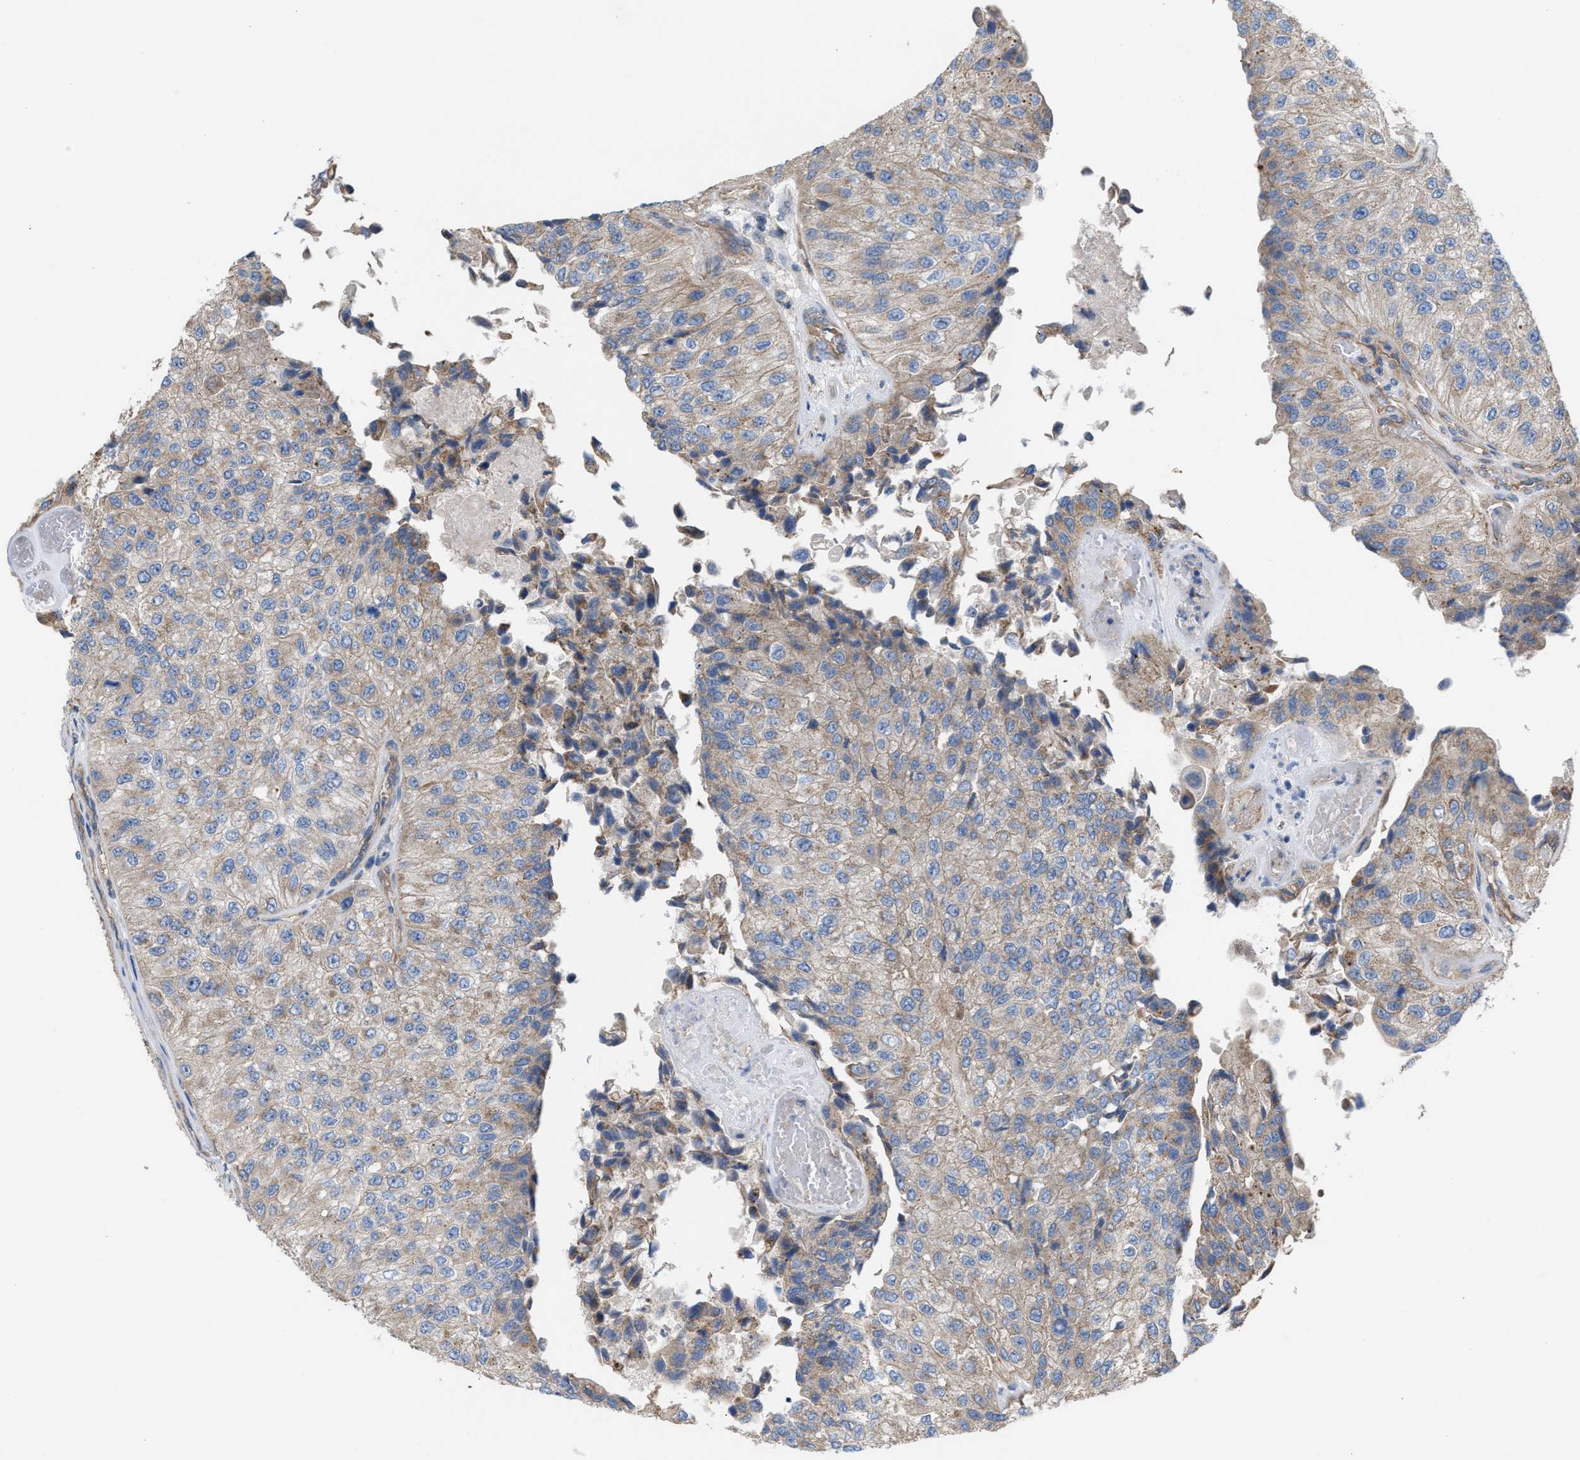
{"staining": {"intensity": "weak", "quantity": "<25%", "location": "cytoplasmic/membranous"}, "tissue": "urothelial cancer", "cell_type": "Tumor cells", "image_type": "cancer", "snomed": [{"axis": "morphology", "description": "Urothelial carcinoma, High grade"}, {"axis": "topography", "description": "Kidney"}, {"axis": "topography", "description": "Urinary bladder"}], "caption": "Protein analysis of high-grade urothelial carcinoma shows no significant positivity in tumor cells.", "gene": "OXSM", "patient": {"sex": "male", "age": 77}}